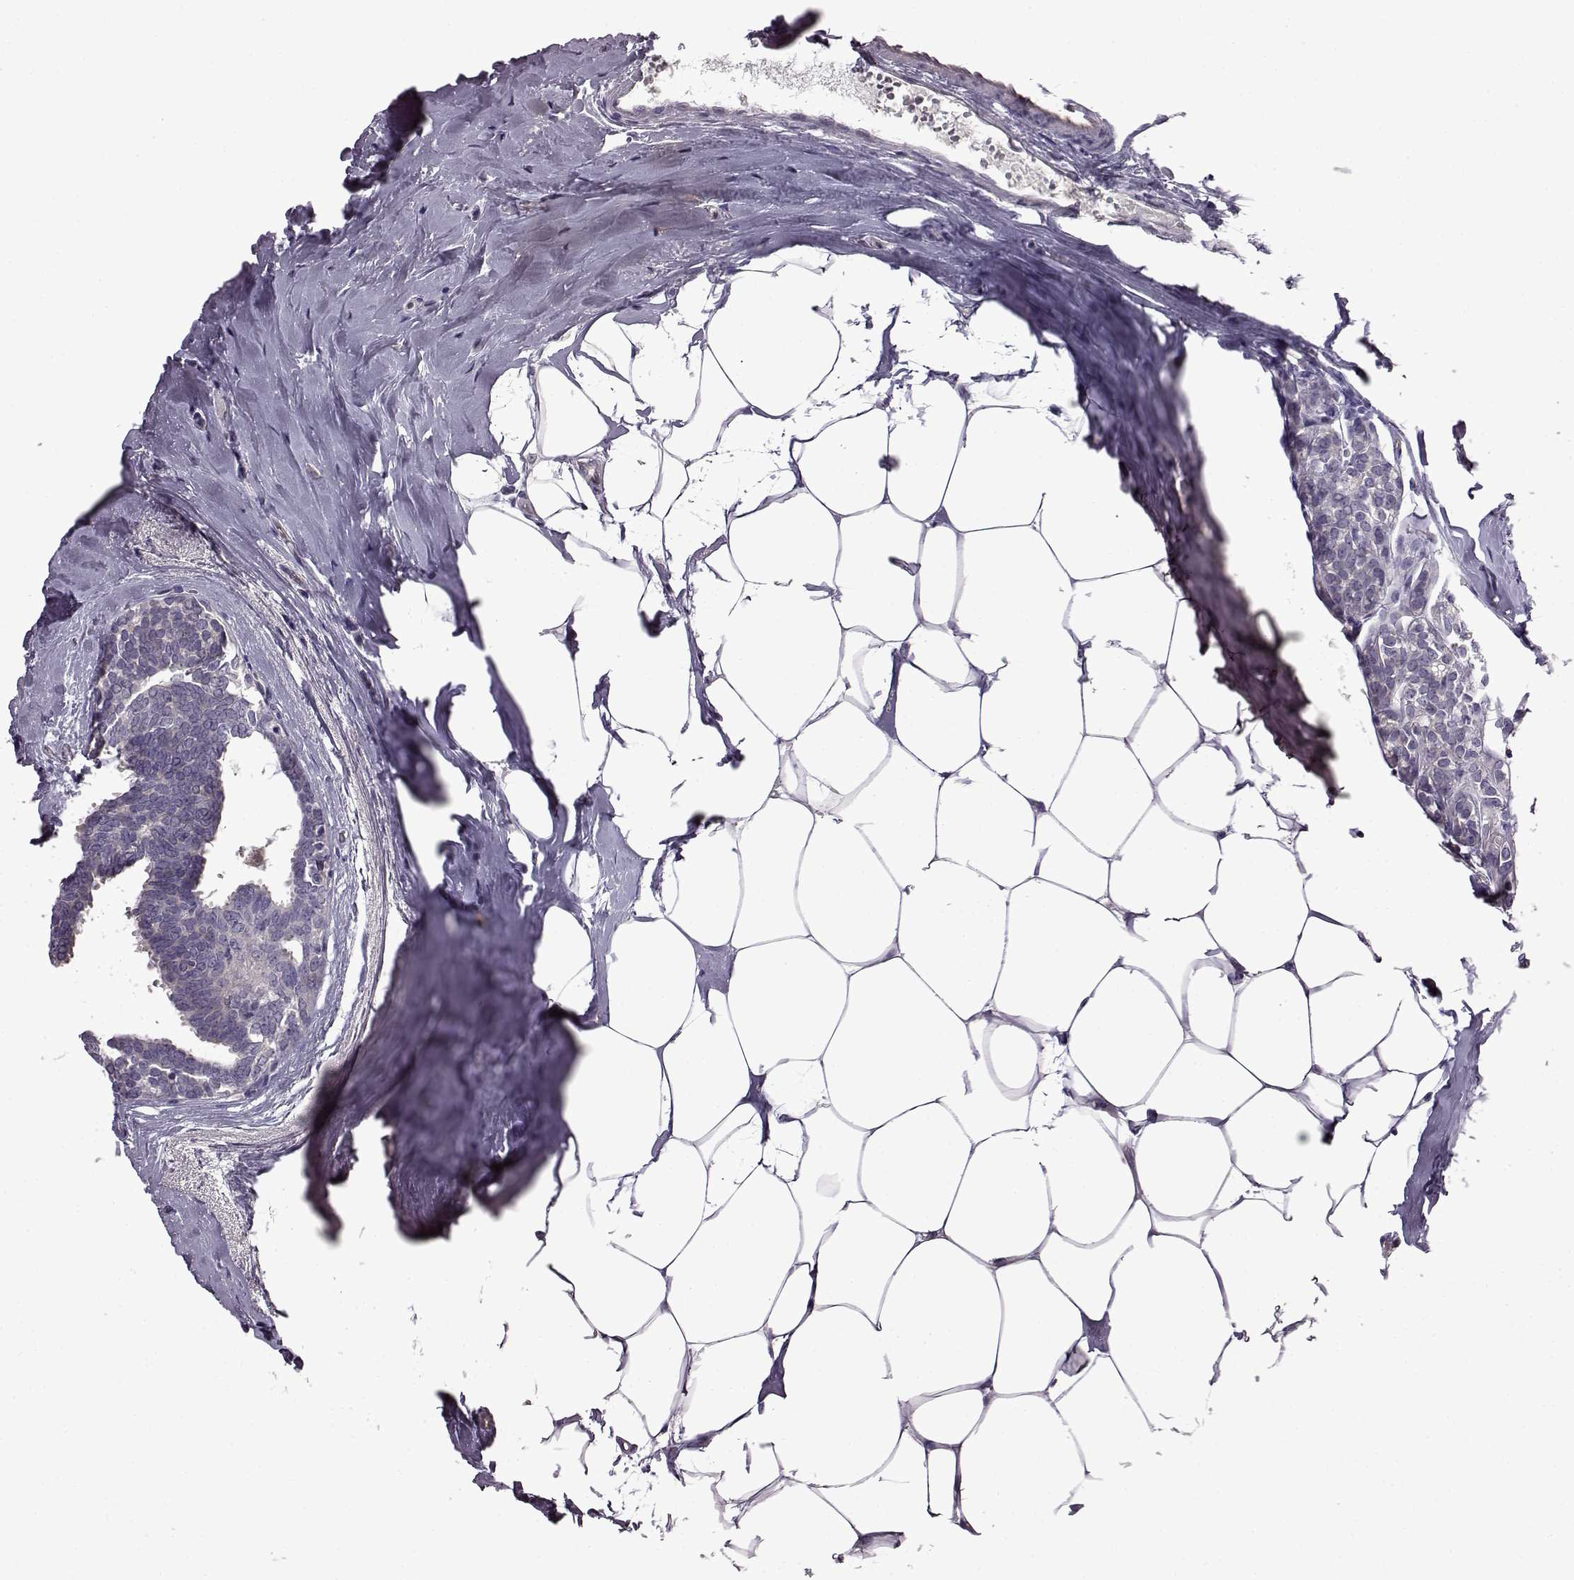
{"staining": {"intensity": "negative", "quantity": "none", "location": "none"}, "tissue": "breast cancer", "cell_type": "Tumor cells", "image_type": "cancer", "snomed": [{"axis": "morphology", "description": "Intraductal carcinoma, in situ"}, {"axis": "morphology", "description": "Duct carcinoma"}, {"axis": "morphology", "description": "Lobular carcinoma, in situ"}, {"axis": "topography", "description": "Breast"}], "caption": "The micrograph displays no significant positivity in tumor cells of breast invasive ductal carcinoma.", "gene": "EDDM3B", "patient": {"sex": "female", "age": 44}}